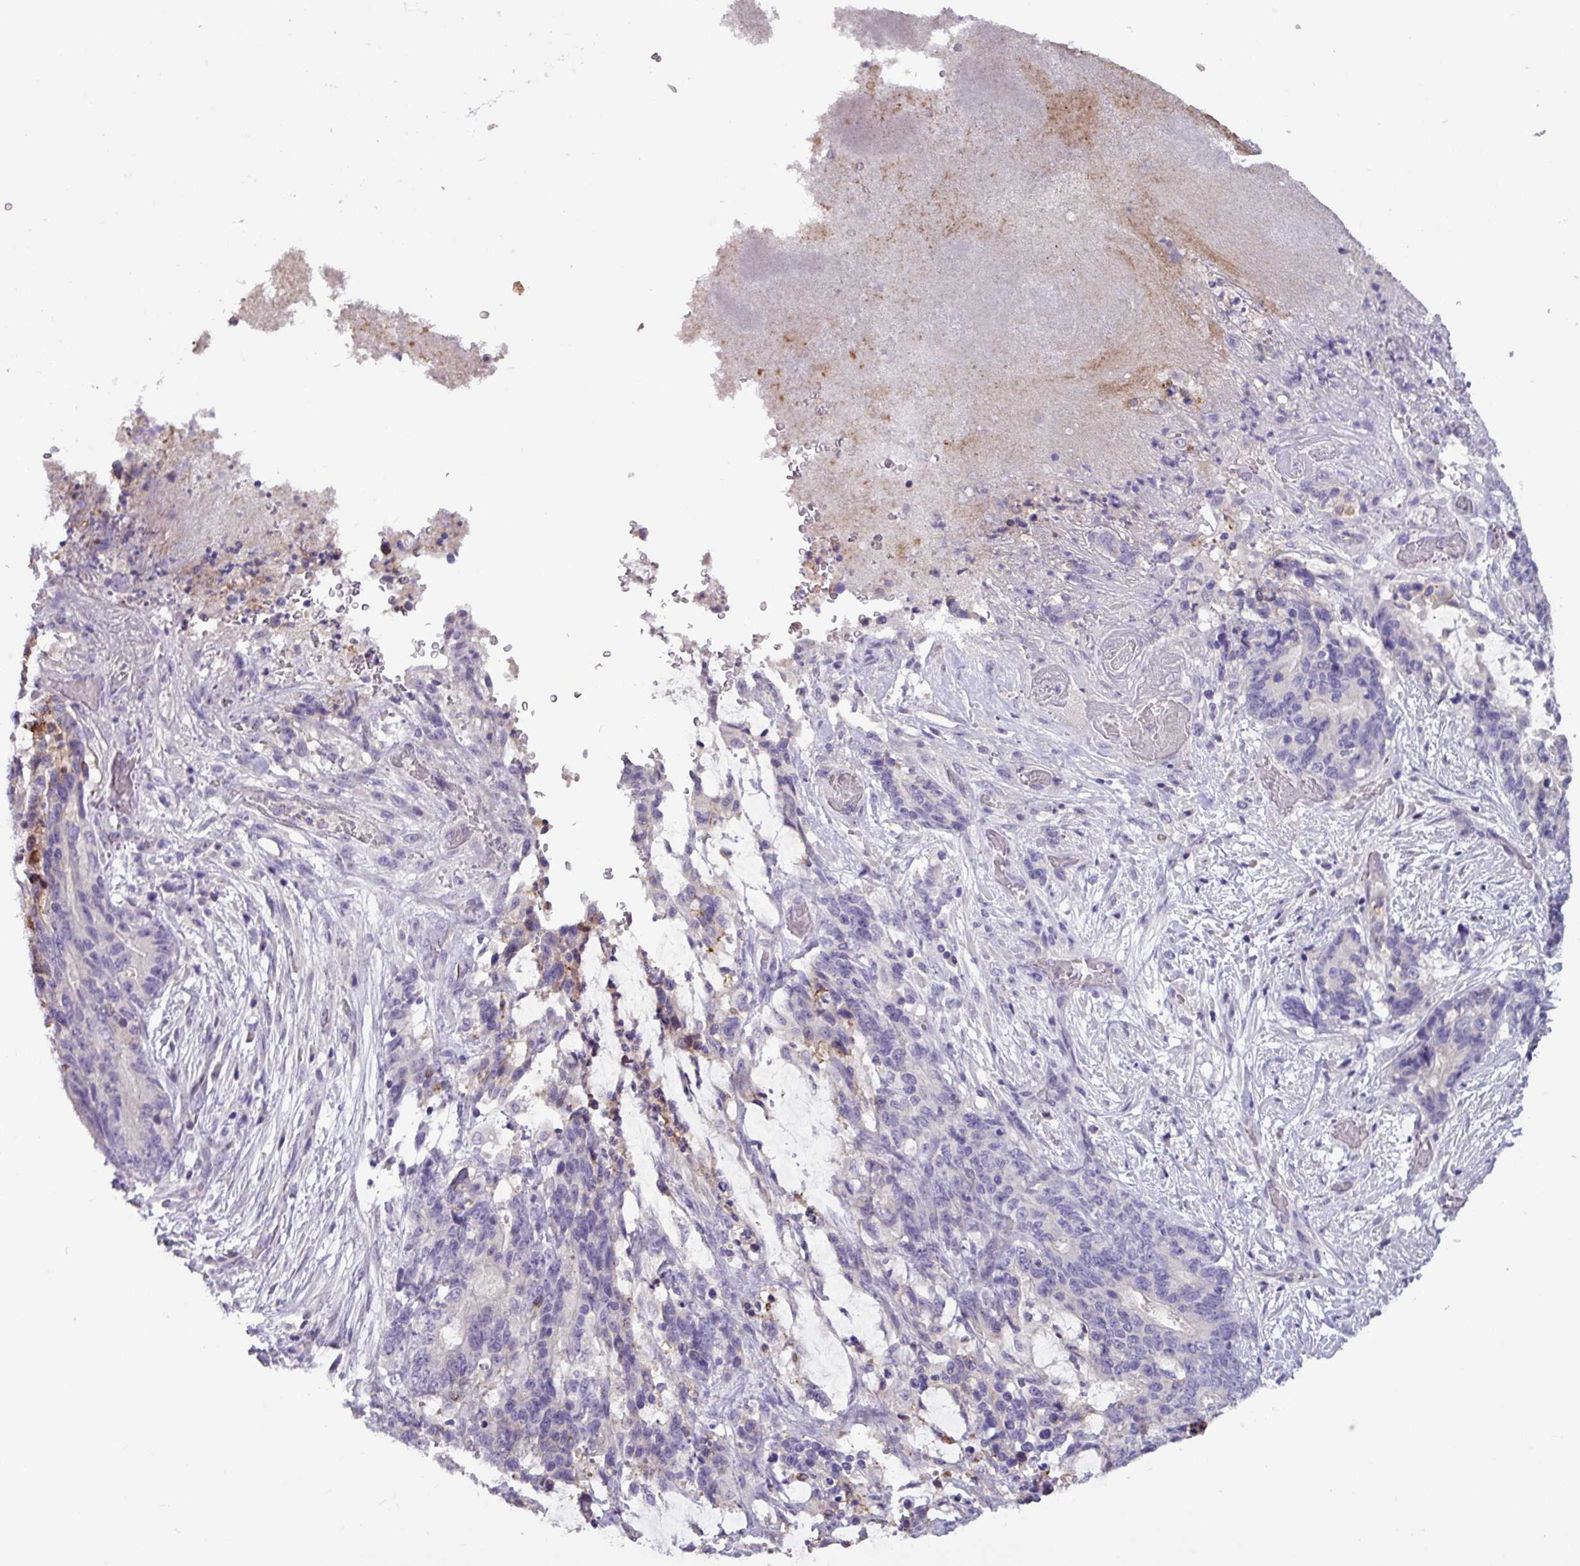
{"staining": {"intensity": "negative", "quantity": "none", "location": "none"}, "tissue": "stomach cancer", "cell_type": "Tumor cells", "image_type": "cancer", "snomed": [{"axis": "morphology", "description": "Normal tissue, NOS"}, {"axis": "morphology", "description": "Adenocarcinoma, NOS"}, {"axis": "topography", "description": "Stomach"}], "caption": "DAB immunohistochemical staining of human stomach cancer shows no significant positivity in tumor cells. Brightfield microscopy of immunohistochemistry (IHC) stained with DAB (brown) and hematoxylin (blue), captured at high magnification.", "gene": "PNLDC1", "patient": {"sex": "female", "age": 64}}